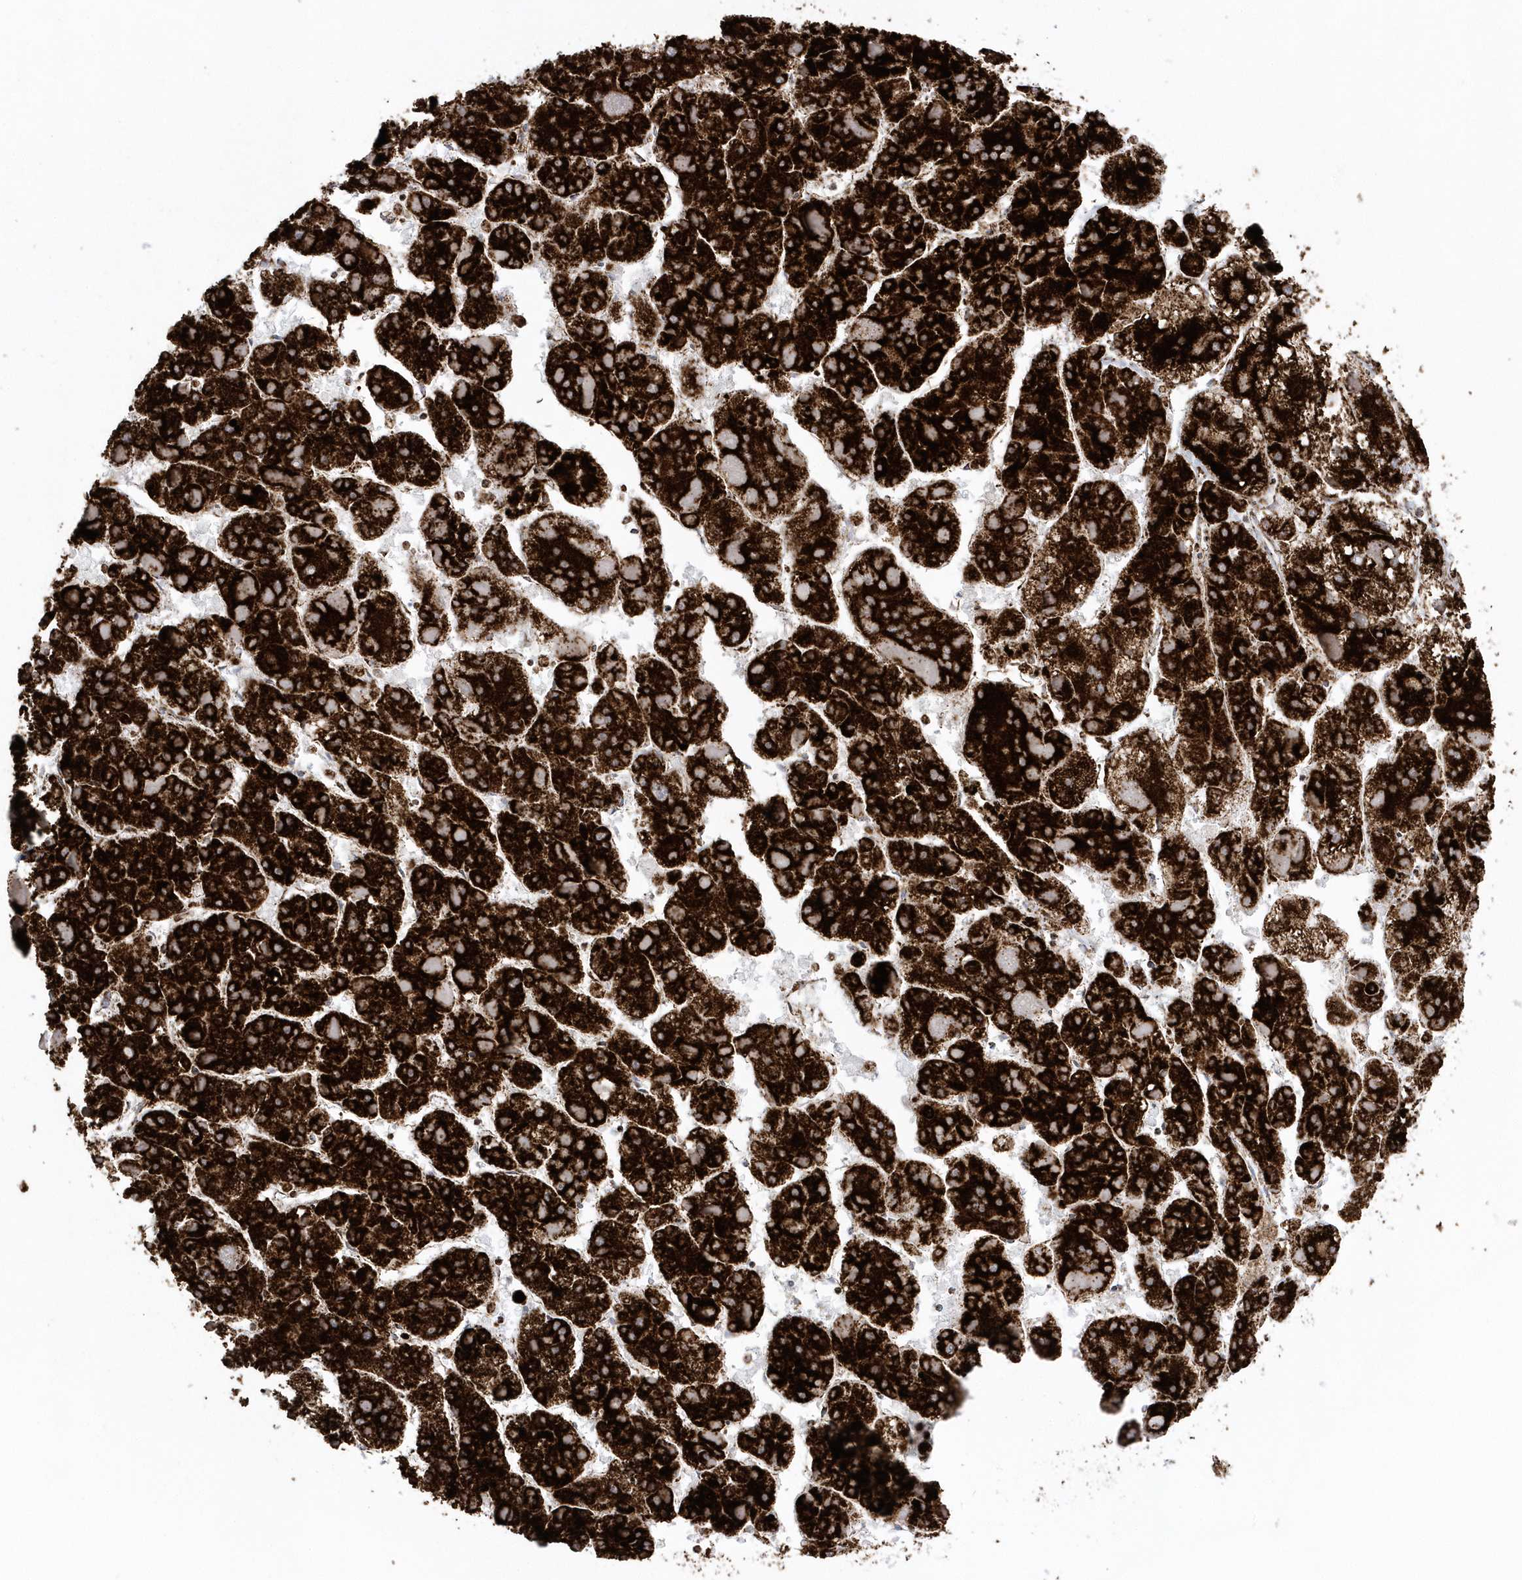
{"staining": {"intensity": "strong", "quantity": ">75%", "location": "cytoplasmic/membranous"}, "tissue": "liver cancer", "cell_type": "Tumor cells", "image_type": "cancer", "snomed": [{"axis": "morphology", "description": "Carcinoma, Hepatocellular, NOS"}, {"axis": "topography", "description": "Liver"}], "caption": "An image of liver hepatocellular carcinoma stained for a protein exhibits strong cytoplasmic/membranous brown staining in tumor cells.", "gene": "CRY2", "patient": {"sex": "female", "age": 73}}